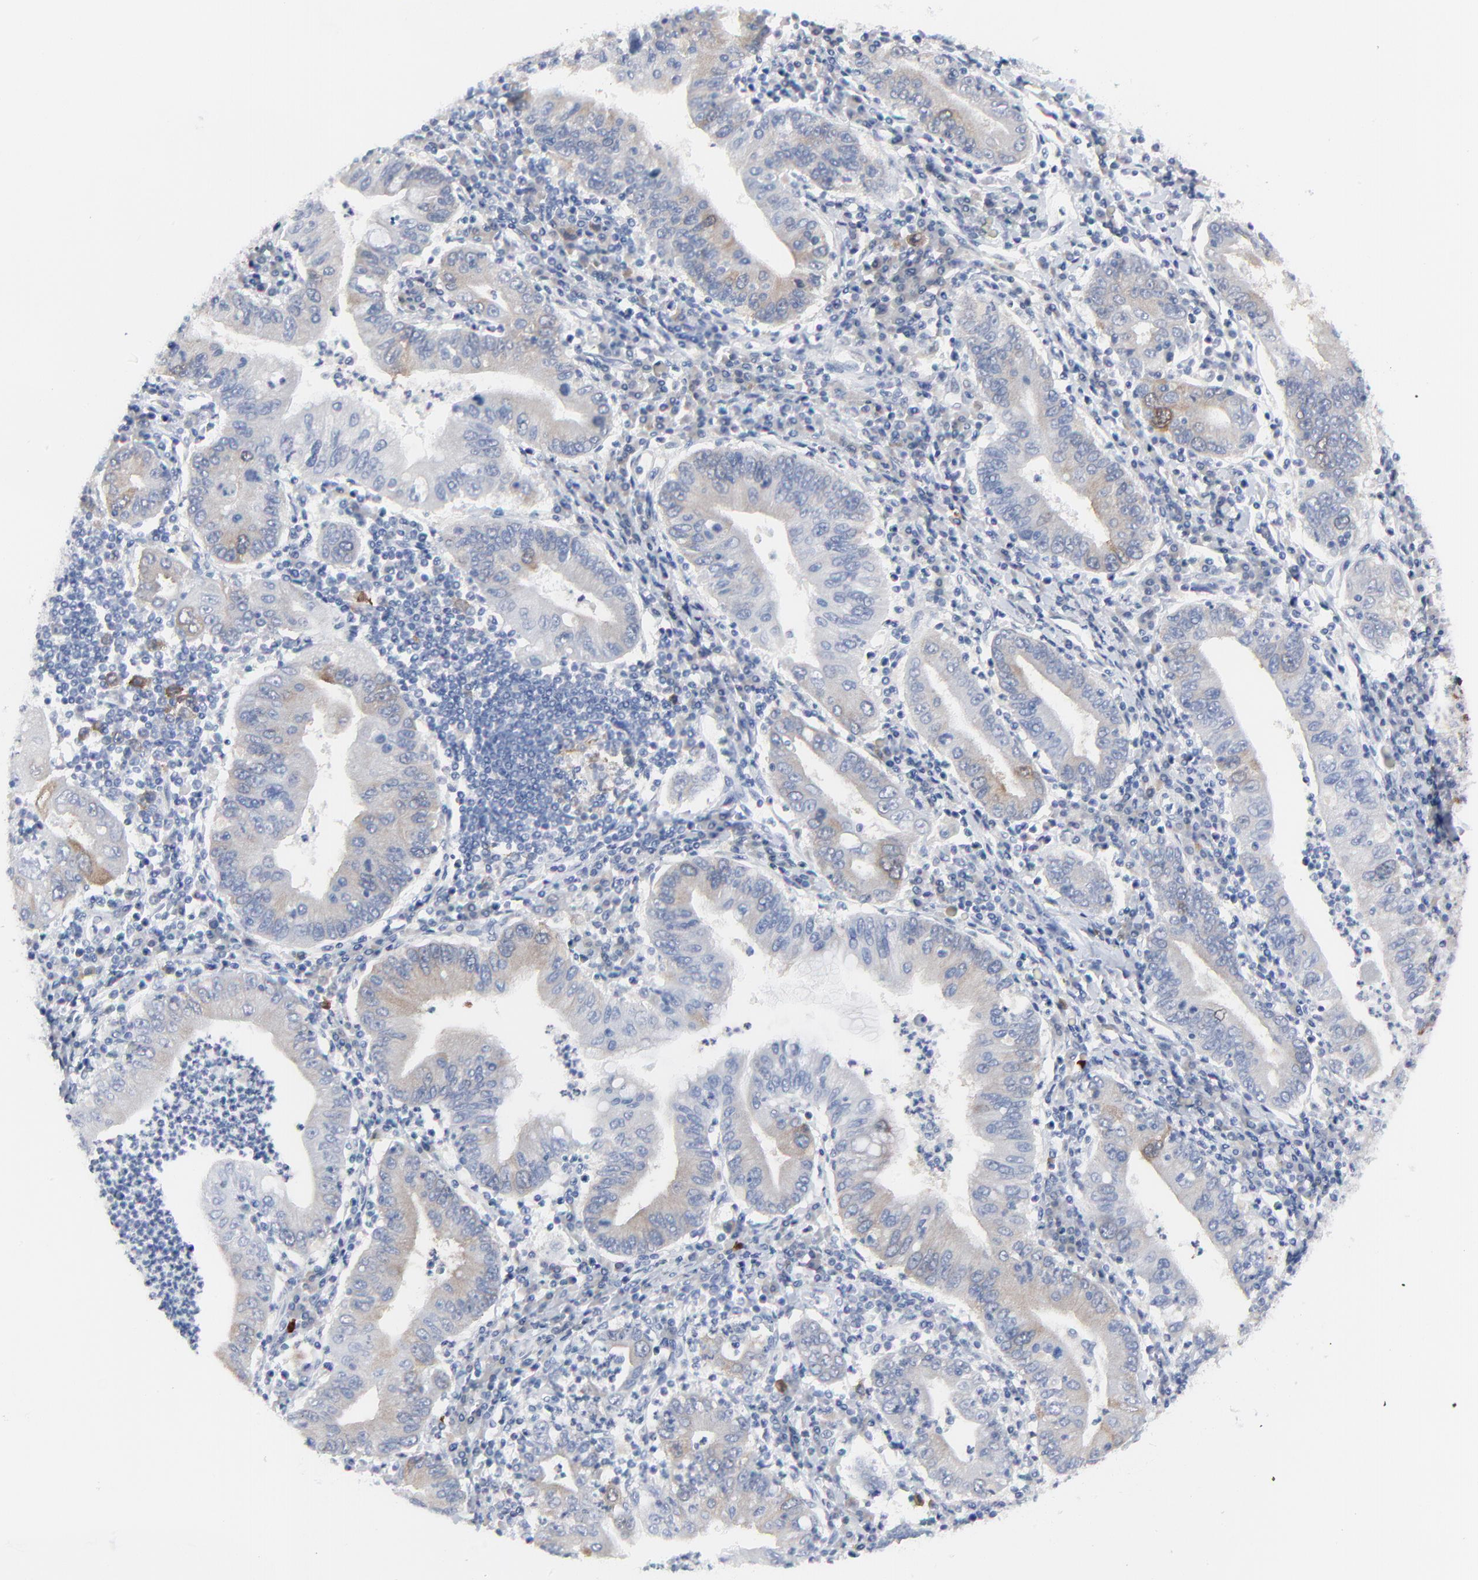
{"staining": {"intensity": "strong", "quantity": "<25%", "location": "cytoplasmic/membranous,nuclear"}, "tissue": "stomach cancer", "cell_type": "Tumor cells", "image_type": "cancer", "snomed": [{"axis": "morphology", "description": "Normal tissue, NOS"}, {"axis": "morphology", "description": "Adenocarcinoma, NOS"}, {"axis": "topography", "description": "Esophagus"}, {"axis": "topography", "description": "Stomach, upper"}, {"axis": "topography", "description": "Peripheral nerve tissue"}], "caption": "Immunohistochemical staining of stomach cancer displays medium levels of strong cytoplasmic/membranous and nuclear staining in about <25% of tumor cells.", "gene": "CDK1", "patient": {"sex": "male", "age": 62}}